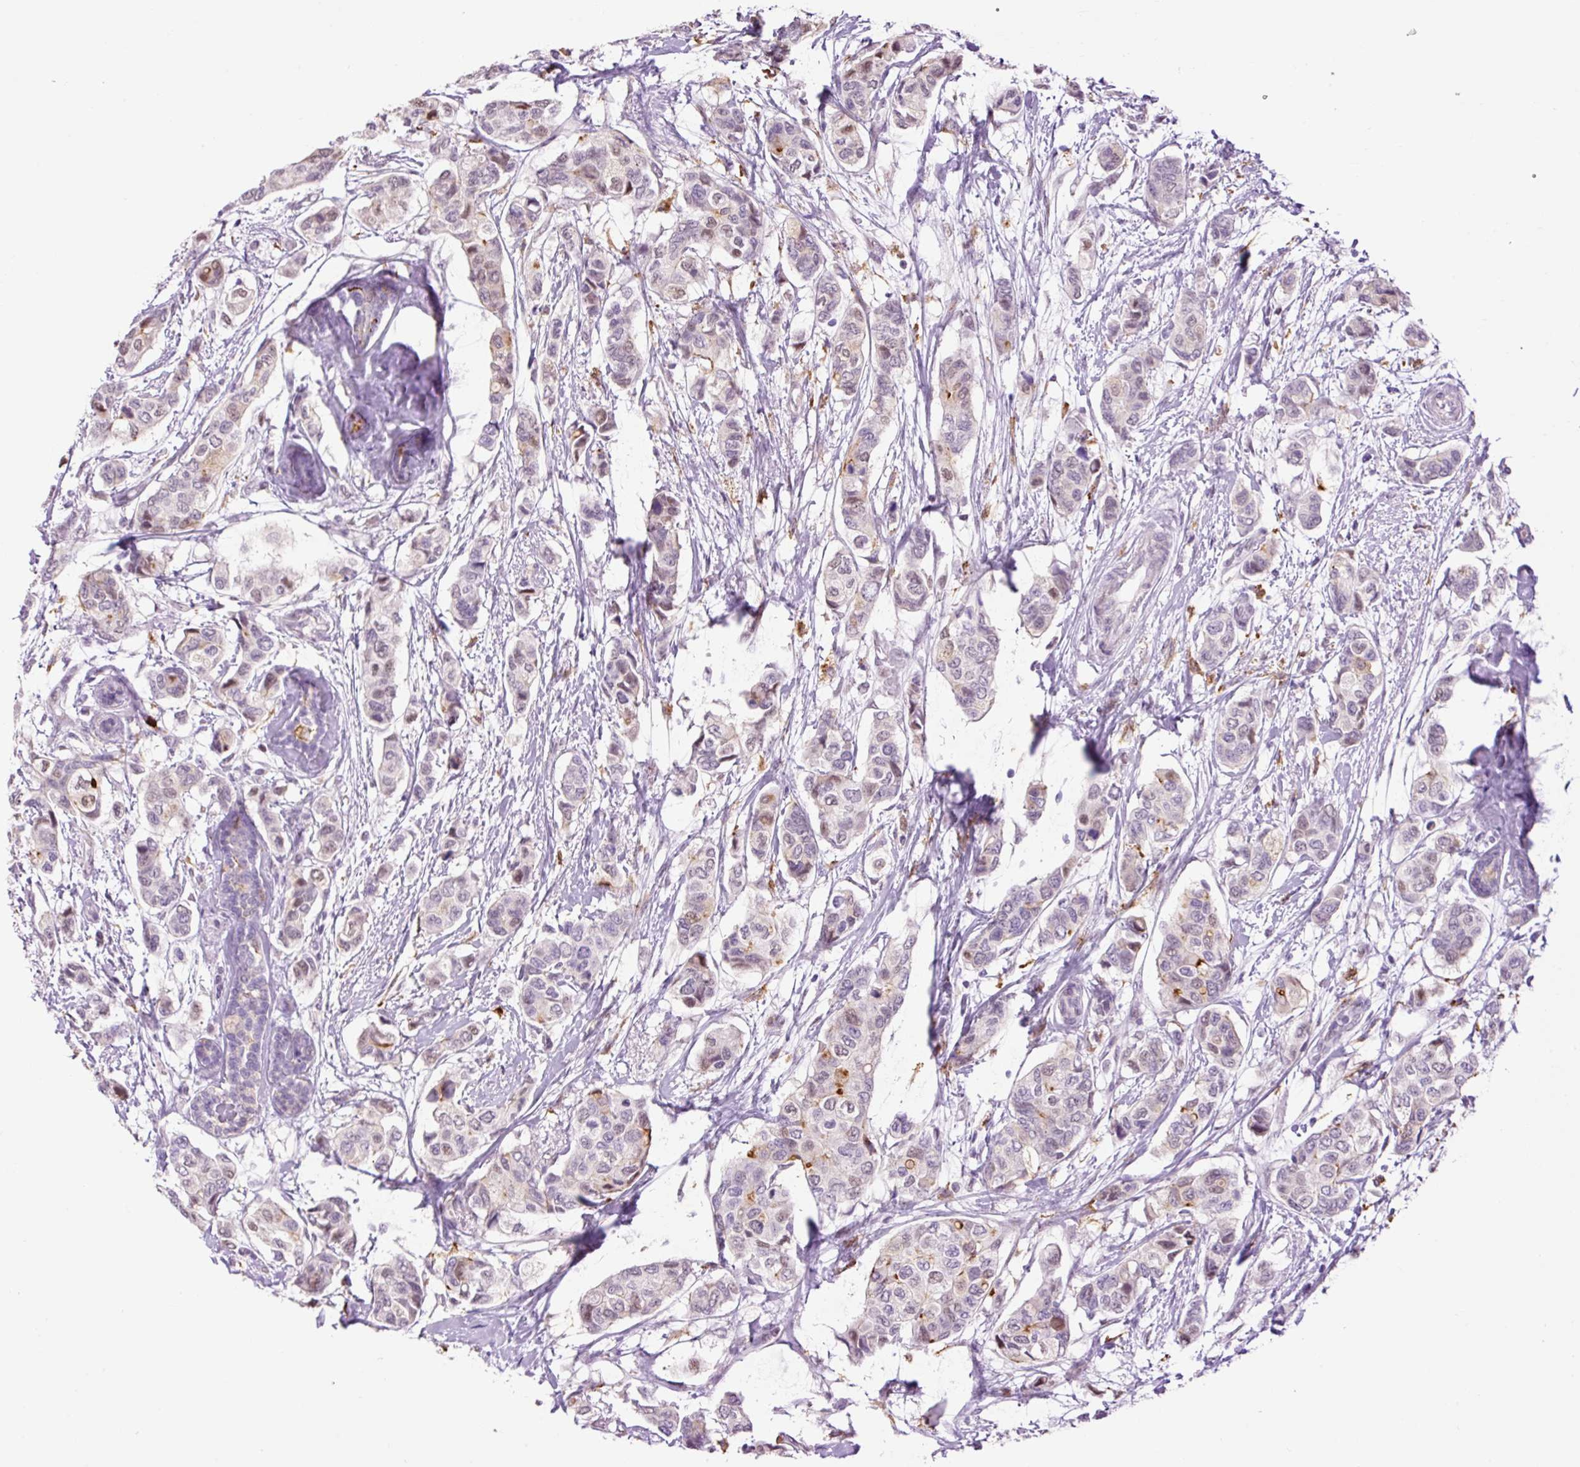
{"staining": {"intensity": "weak", "quantity": "<25%", "location": "cytoplasmic/membranous,nuclear"}, "tissue": "breast cancer", "cell_type": "Tumor cells", "image_type": "cancer", "snomed": [{"axis": "morphology", "description": "Lobular carcinoma"}, {"axis": "topography", "description": "Breast"}], "caption": "Immunohistochemistry (IHC) of human breast cancer shows no positivity in tumor cells.", "gene": "LY86", "patient": {"sex": "female", "age": 51}}